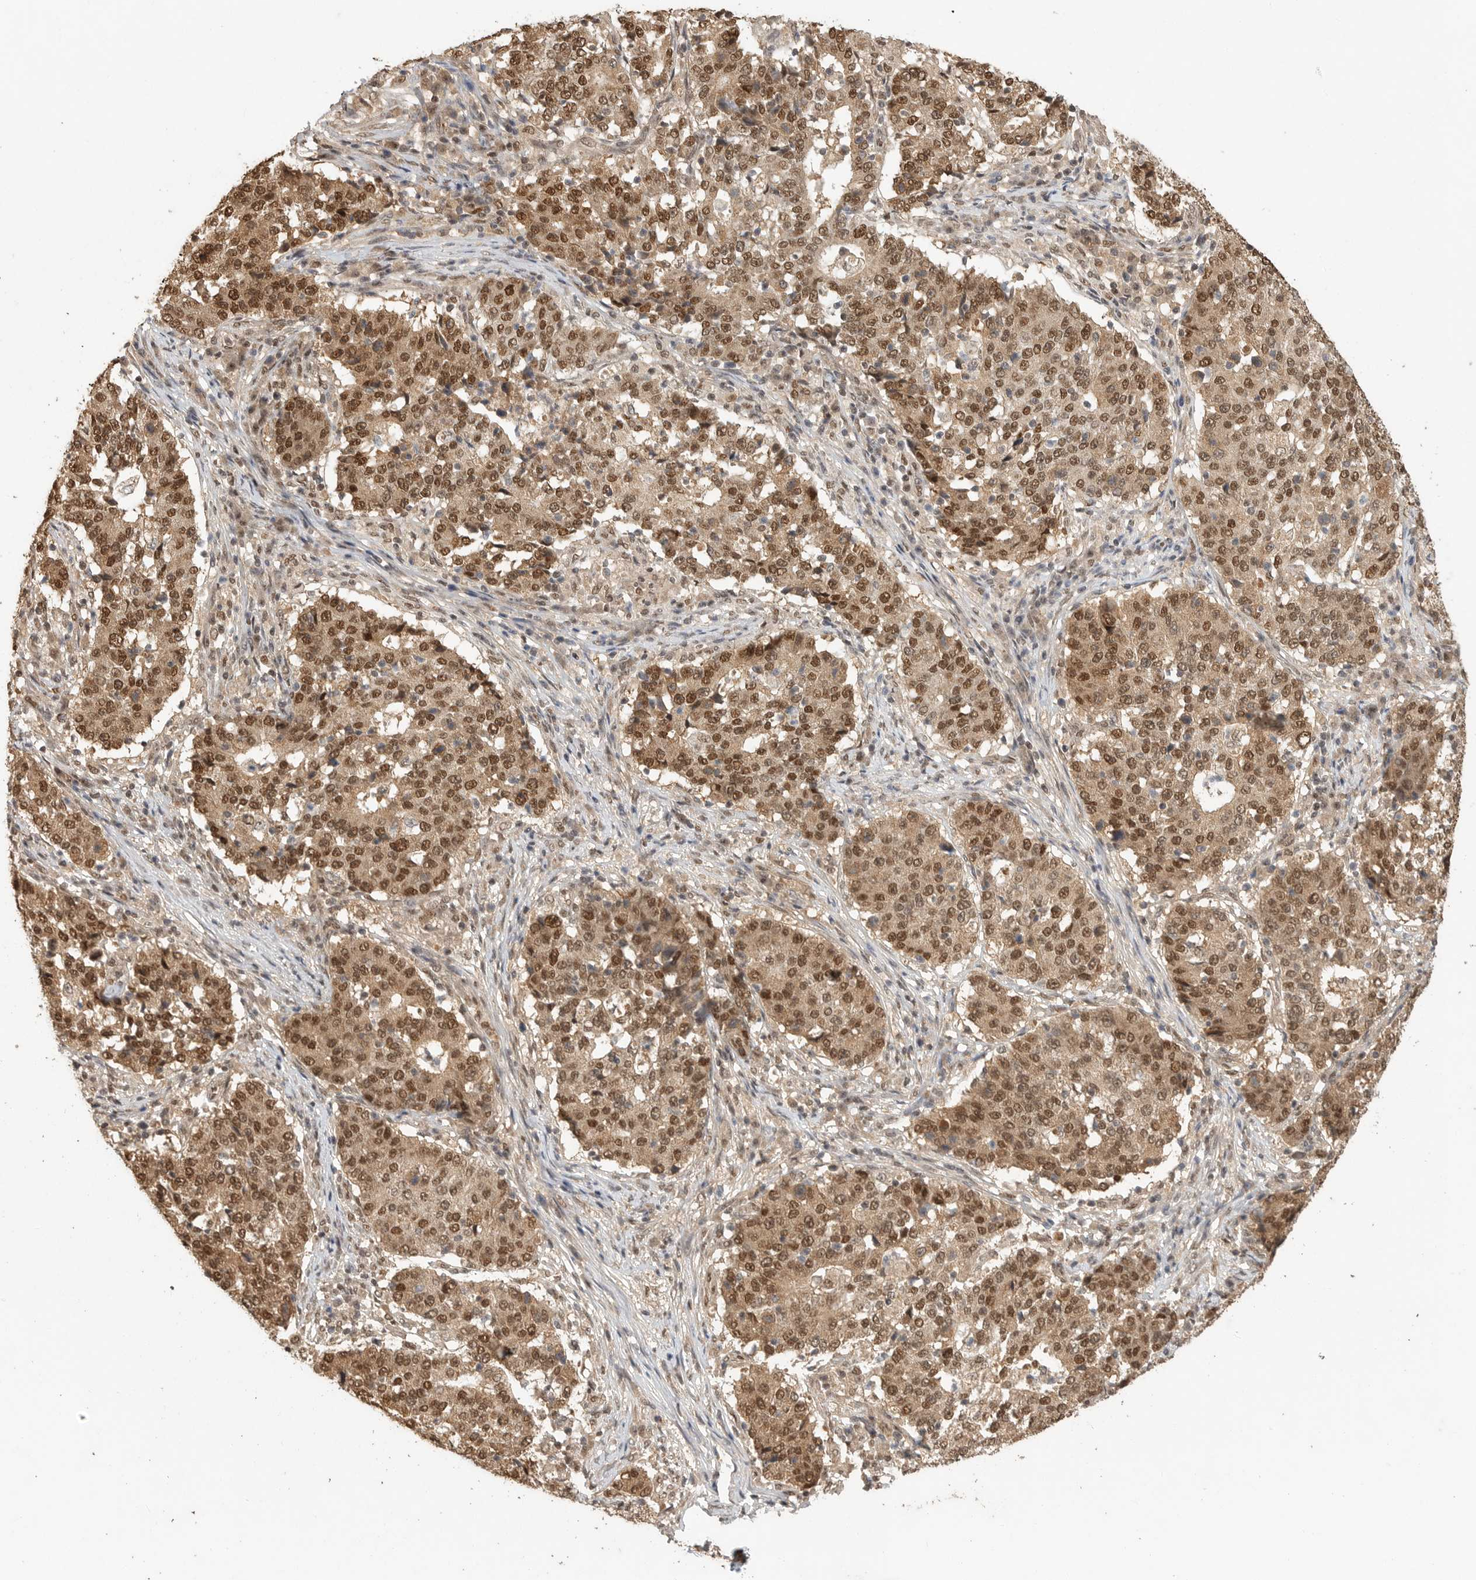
{"staining": {"intensity": "strong", "quantity": ">75%", "location": "nuclear"}, "tissue": "stomach cancer", "cell_type": "Tumor cells", "image_type": "cancer", "snomed": [{"axis": "morphology", "description": "Adenocarcinoma, NOS"}, {"axis": "topography", "description": "Stomach"}], "caption": "Immunohistochemical staining of human adenocarcinoma (stomach) reveals strong nuclear protein staining in about >75% of tumor cells. (Brightfield microscopy of DAB IHC at high magnification).", "gene": "DFFA", "patient": {"sex": "male", "age": 59}}